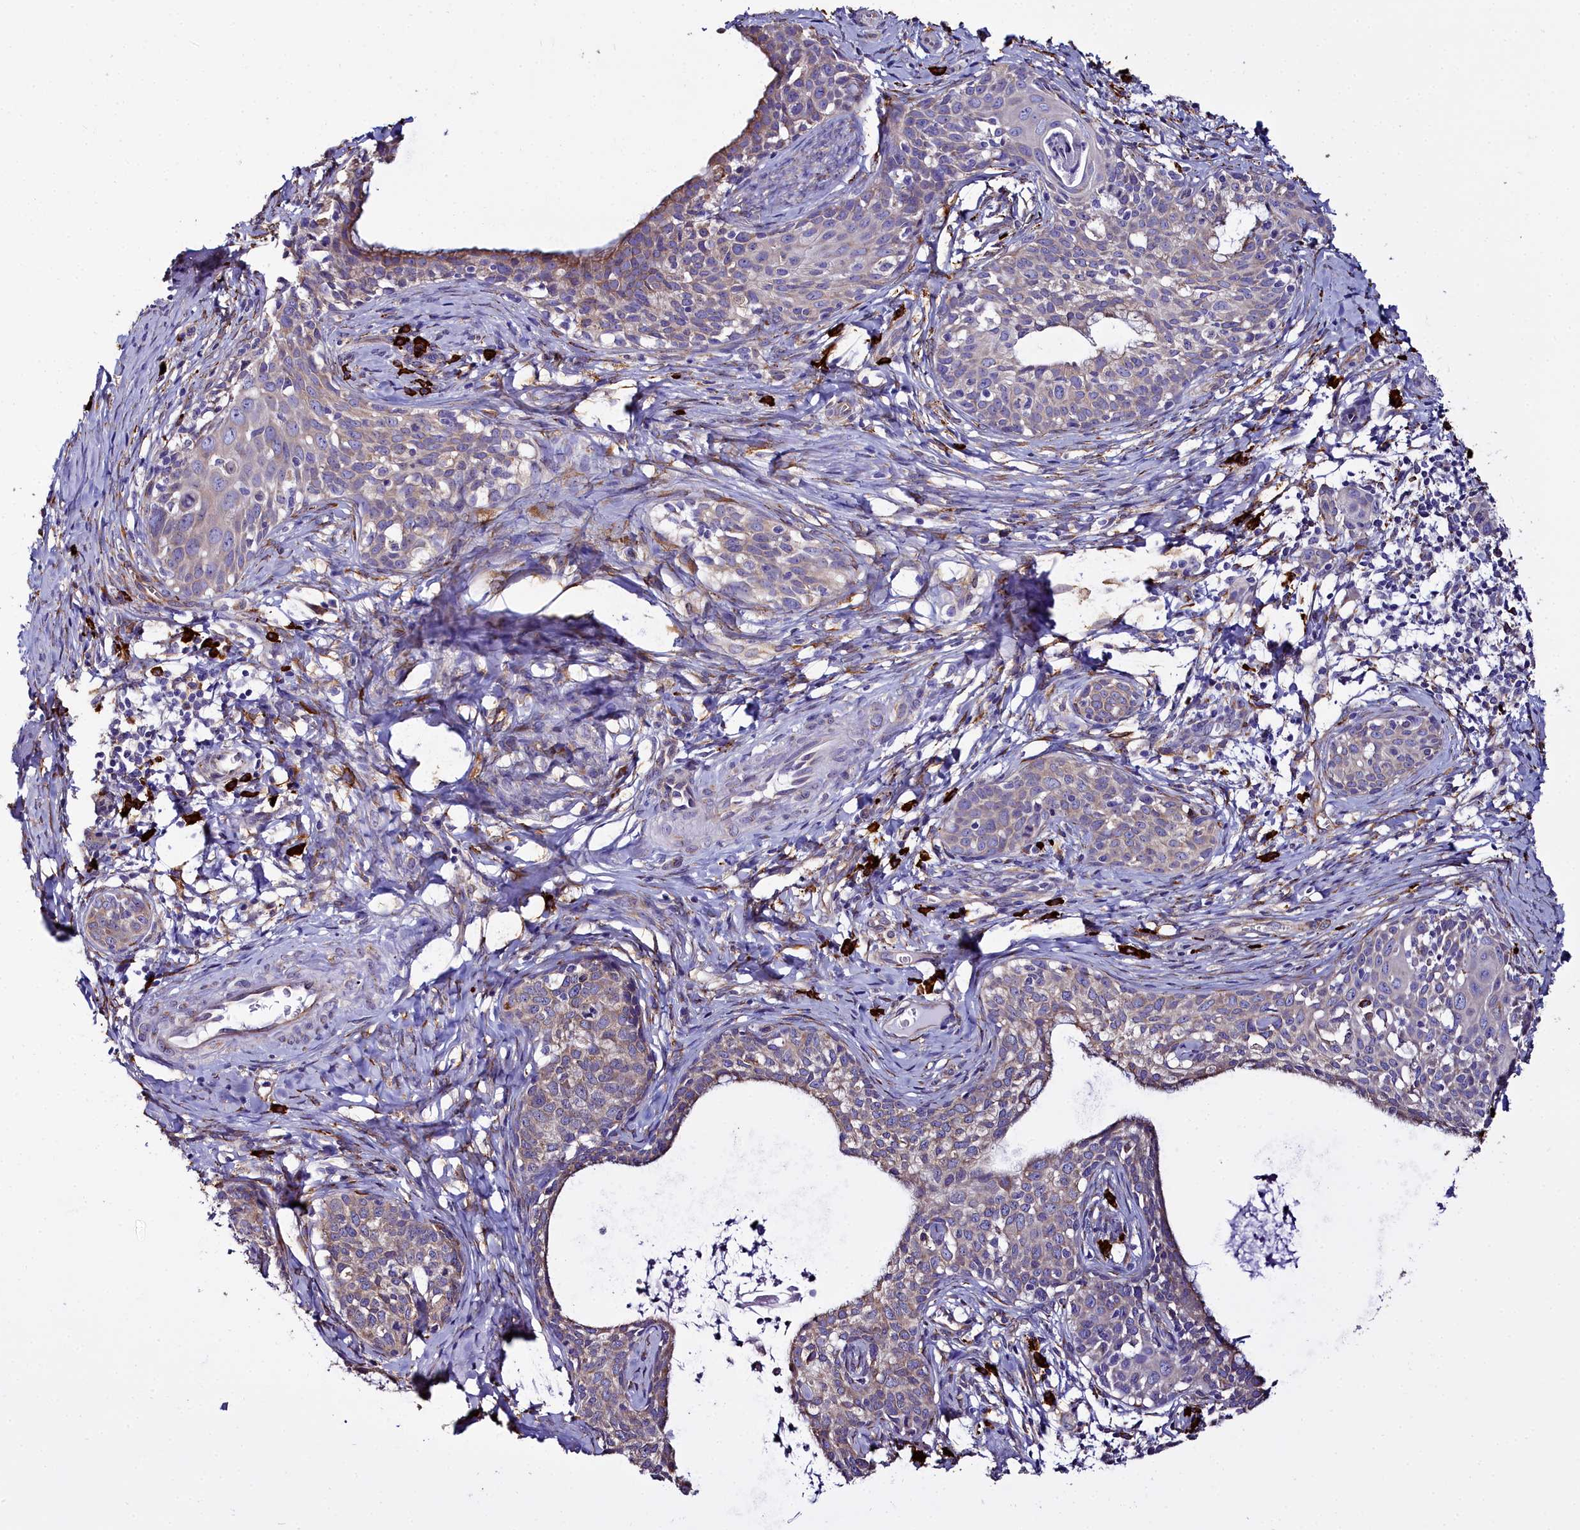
{"staining": {"intensity": "moderate", "quantity": "25%-75%", "location": "cytoplasmic/membranous"}, "tissue": "cervical cancer", "cell_type": "Tumor cells", "image_type": "cancer", "snomed": [{"axis": "morphology", "description": "Squamous cell carcinoma, NOS"}, {"axis": "topography", "description": "Cervix"}], "caption": "Moderate cytoplasmic/membranous protein staining is present in approximately 25%-75% of tumor cells in cervical cancer. (Stains: DAB (3,3'-diaminobenzidine) in brown, nuclei in blue, Microscopy: brightfield microscopy at high magnification).", "gene": "TXNDC5", "patient": {"sex": "female", "age": 52}}